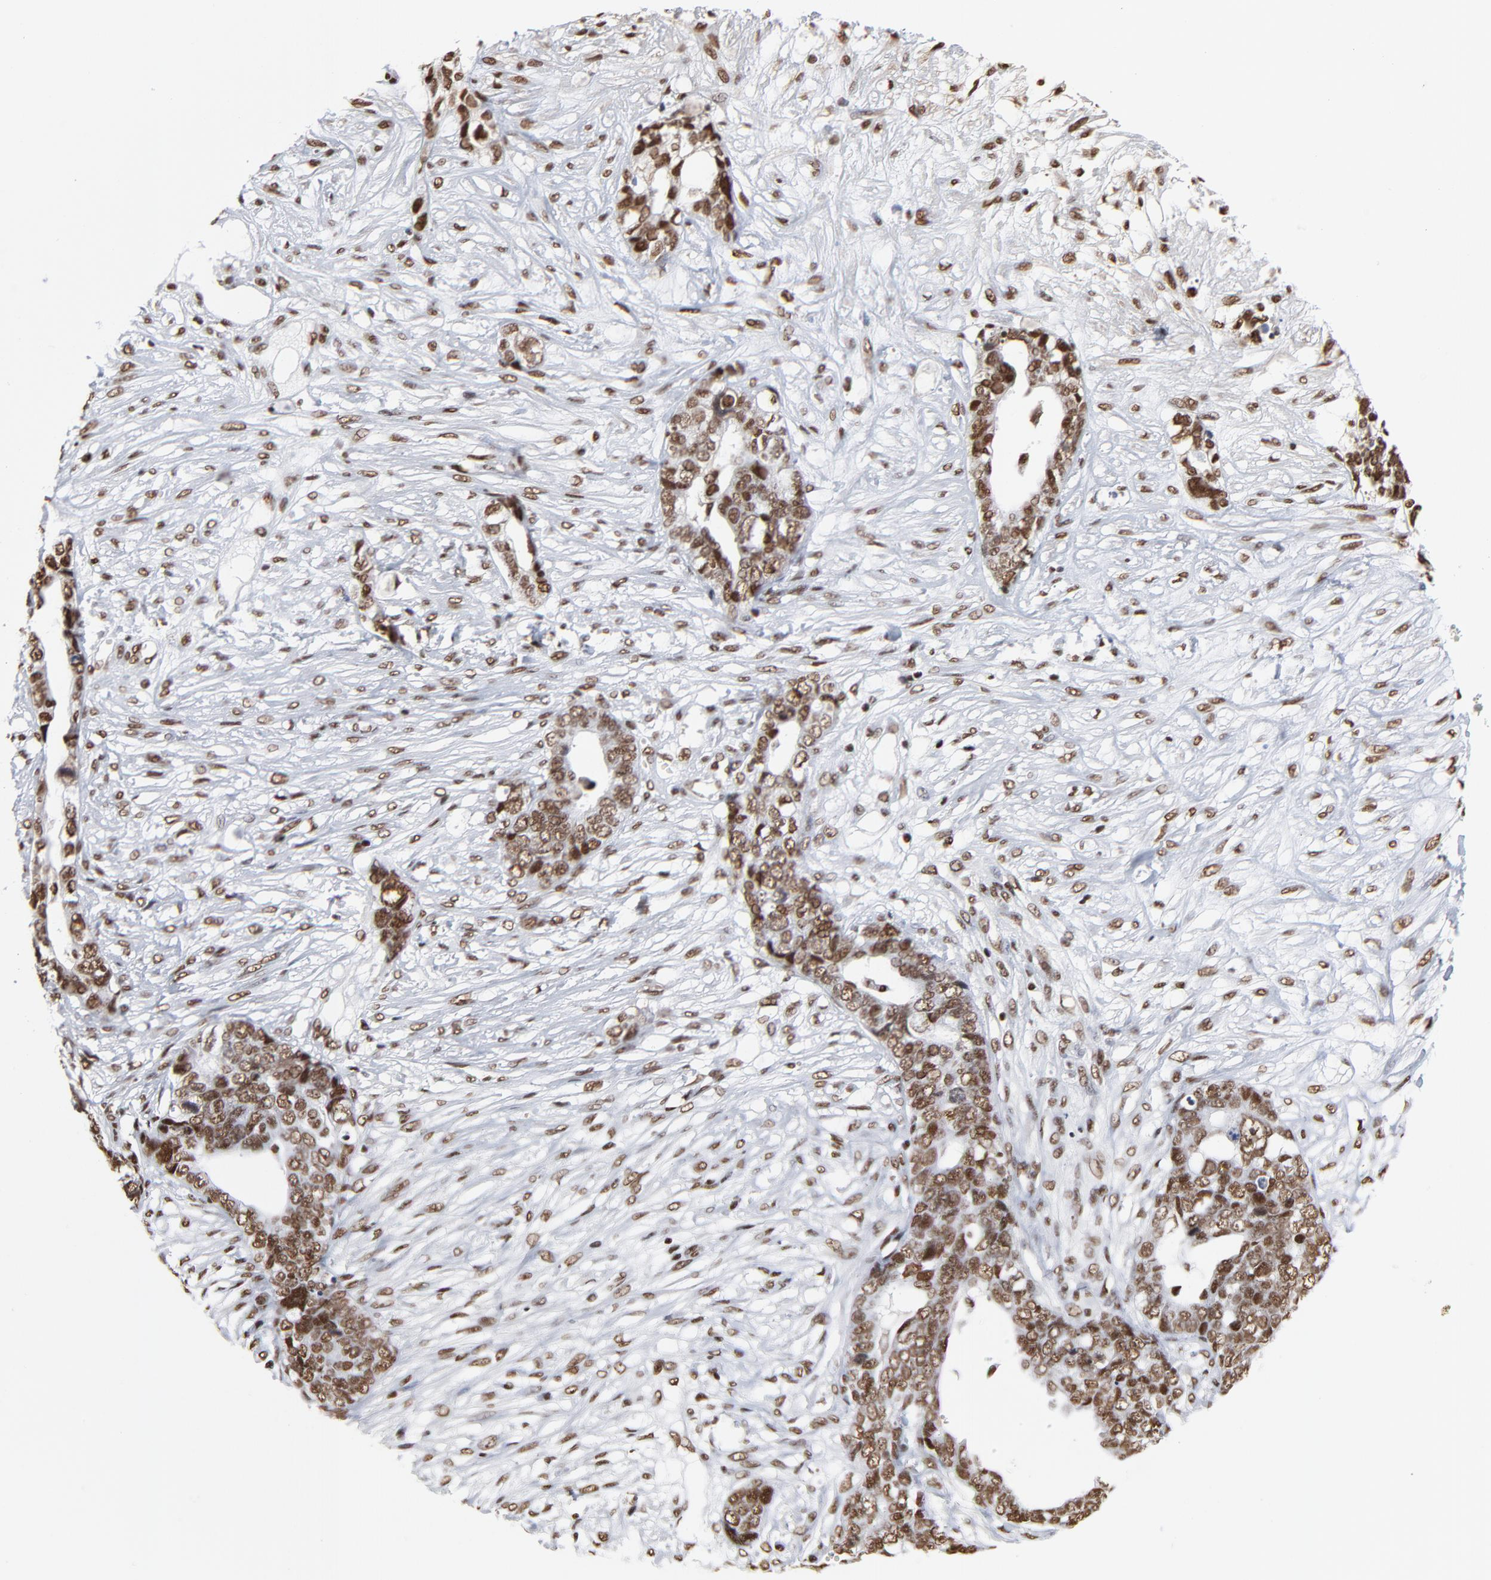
{"staining": {"intensity": "strong", "quantity": ">75%", "location": "nuclear"}, "tissue": "ovarian cancer", "cell_type": "Tumor cells", "image_type": "cancer", "snomed": [{"axis": "morphology", "description": "Normal tissue, NOS"}, {"axis": "morphology", "description": "Cystadenocarcinoma, serous, NOS"}, {"axis": "topography", "description": "Fallopian tube"}, {"axis": "topography", "description": "Ovary"}], "caption": "IHC of human serous cystadenocarcinoma (ovarian) displays high levels of strong nuclear positivity in approximately >75% of tumor cells.", "gene": "CREB1", "patient": {"sex": "female", "age": 56}}